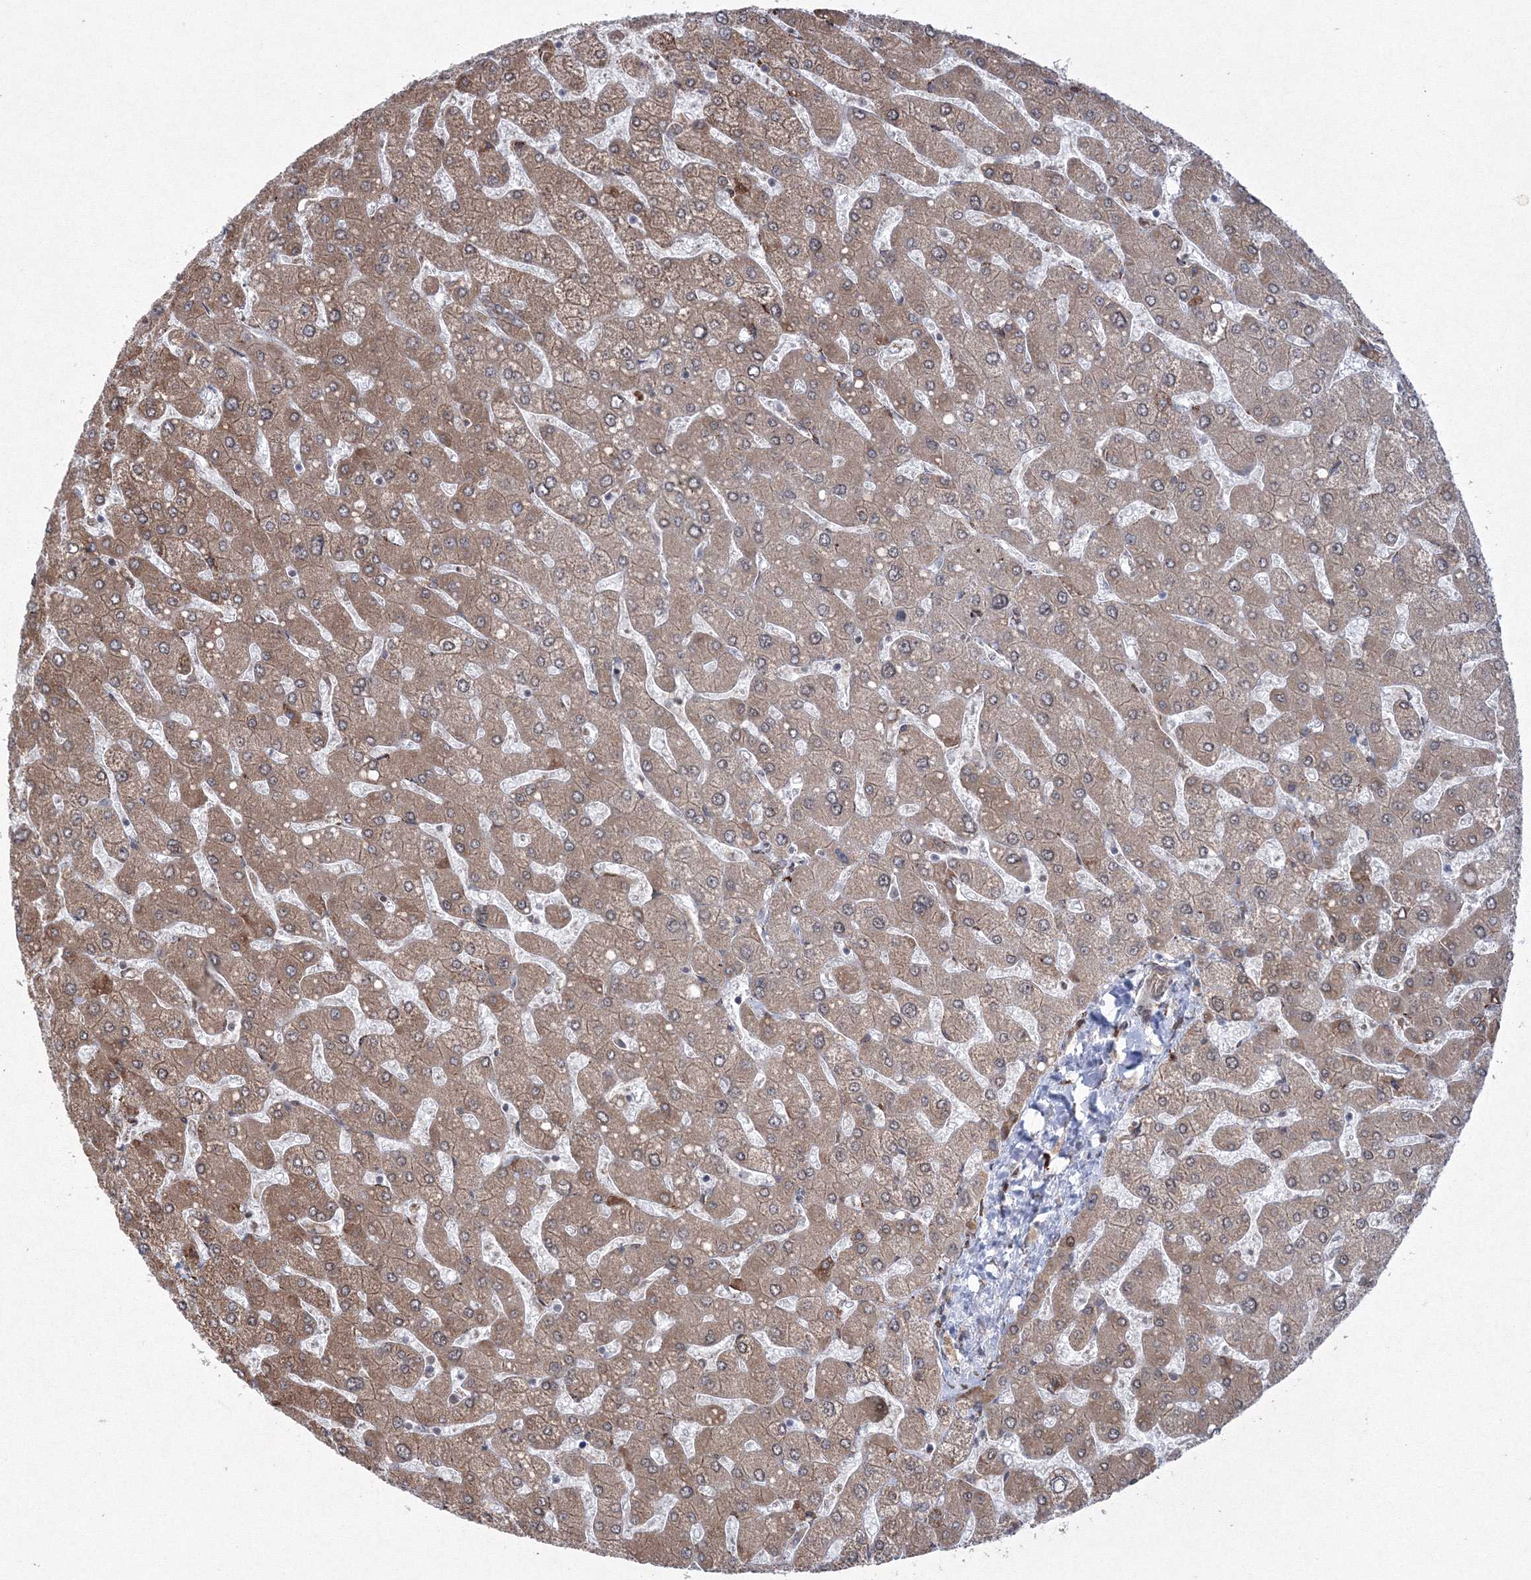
{"staining": {"intensity": "negative", "quantity": "none", "location": "none"}, "tissue": "liver", "cell_type": "Cholangiocytes", "image_type": "normal", "snomed": [{"axis": "morphology", "description": "Normal tissue, NOS"}, {"axis": "topography", "description": "Liver"}], "caption": "High power microscopy micrograph of an immunohistochemistry (IHC) image of benign liver, revealing no significant expression in cholangiocytes. (DAB (3,3'-diaminobenzidine) IHC, high magnification).", "gene": "EFCAB12", "patient": {"sex": "male", "age": 55}}